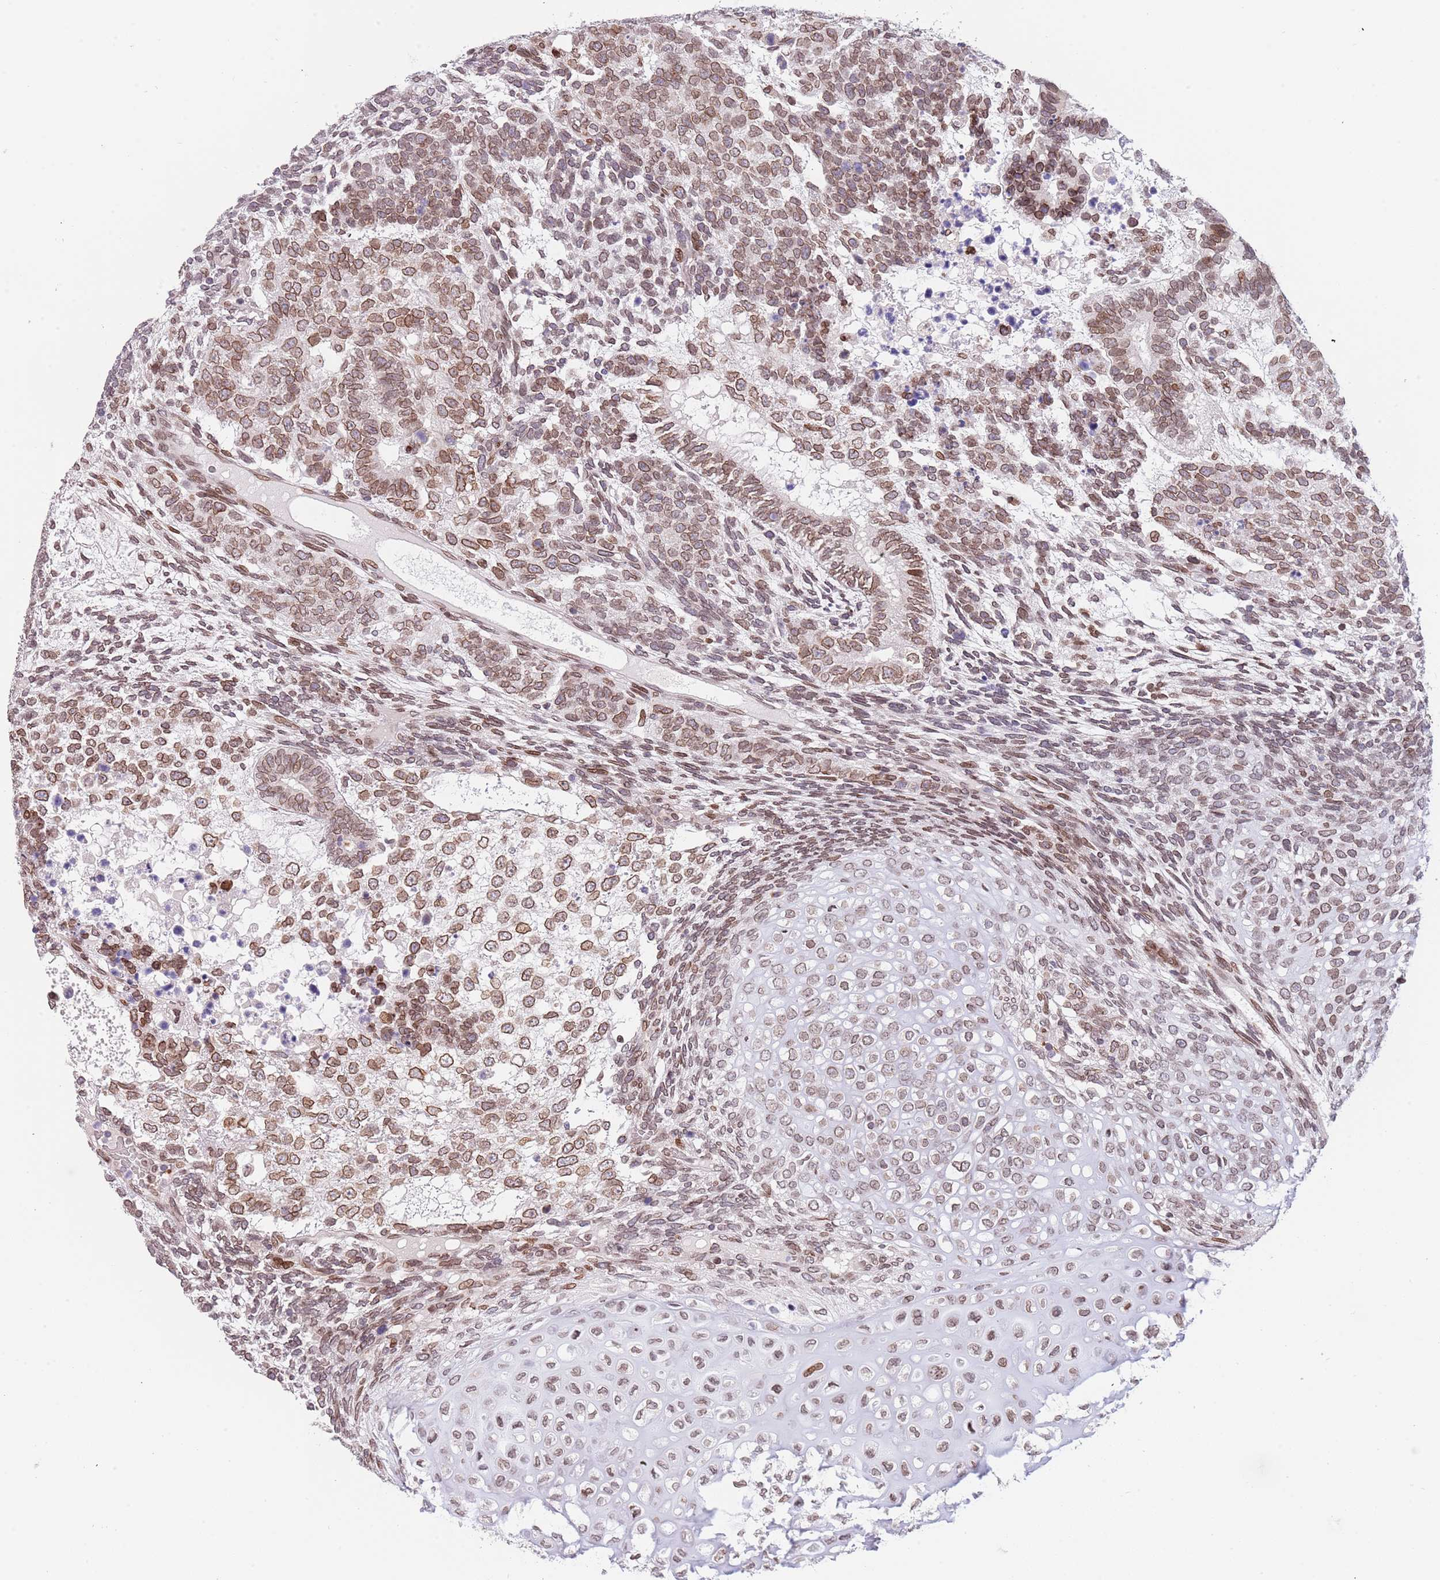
{"staining": {"intensity": "moderate", "quantity": ">75%", "location": "cytoplasmic/membranous,nuclear"}, "tissue": "testis cancer", "cell_type": "Tumor cells", "image_type": "cancer", "snomed": [{"axis": "morphology", "description": "Carcinoma, Embryonal, NOS"}, {"axis": "topography", "description": "Testis"}], "caption": "An image of human testis cancer stained for a protein shows moderate cytoplasmic/membranous and nuclear brown staining in tumor cells.", "gene": "KLHDC2", "patient": {"sex": "male", "age": 23}}